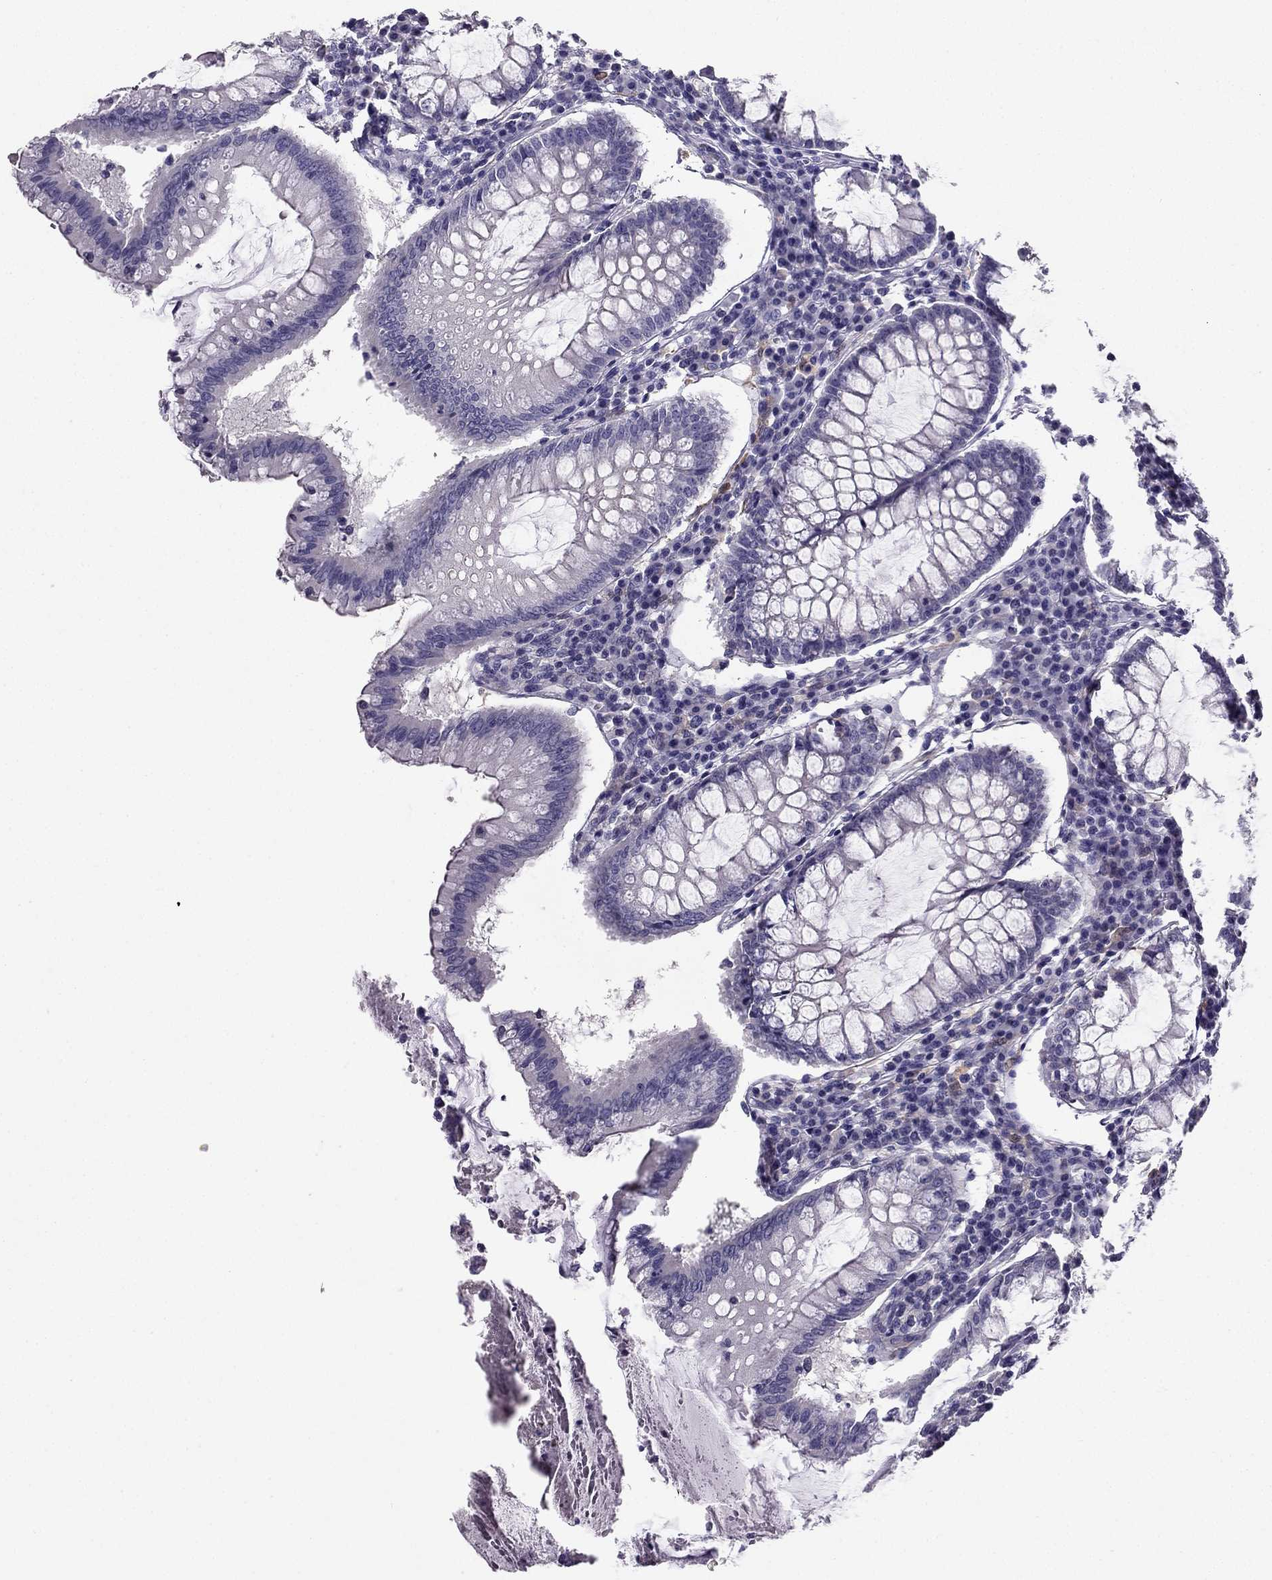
{"staining": {"intensity": "negative", "quantity": "none", "location": "none"}, "tissue": "colorectal cancer", "cell_type": "Tumor cells", "image_type": "cancer", "snomed": [{"axis": "morphology", "description": "Adenocarcinoma, NOS"}, {"axis": "topography", "description": "Colon"}], "caption": "This is a histopathology image of immunohistochemistry staining of colorectal cancer, which shows no positivity in tumor cells. (Stains: DAB immunohistochemistry (IHC) with hematoxylin counter stain, Microscopy: brightfield microscopy at high magnification).", "gene": "LMTK3", "patient": {"sex": "female", "age": 70}}